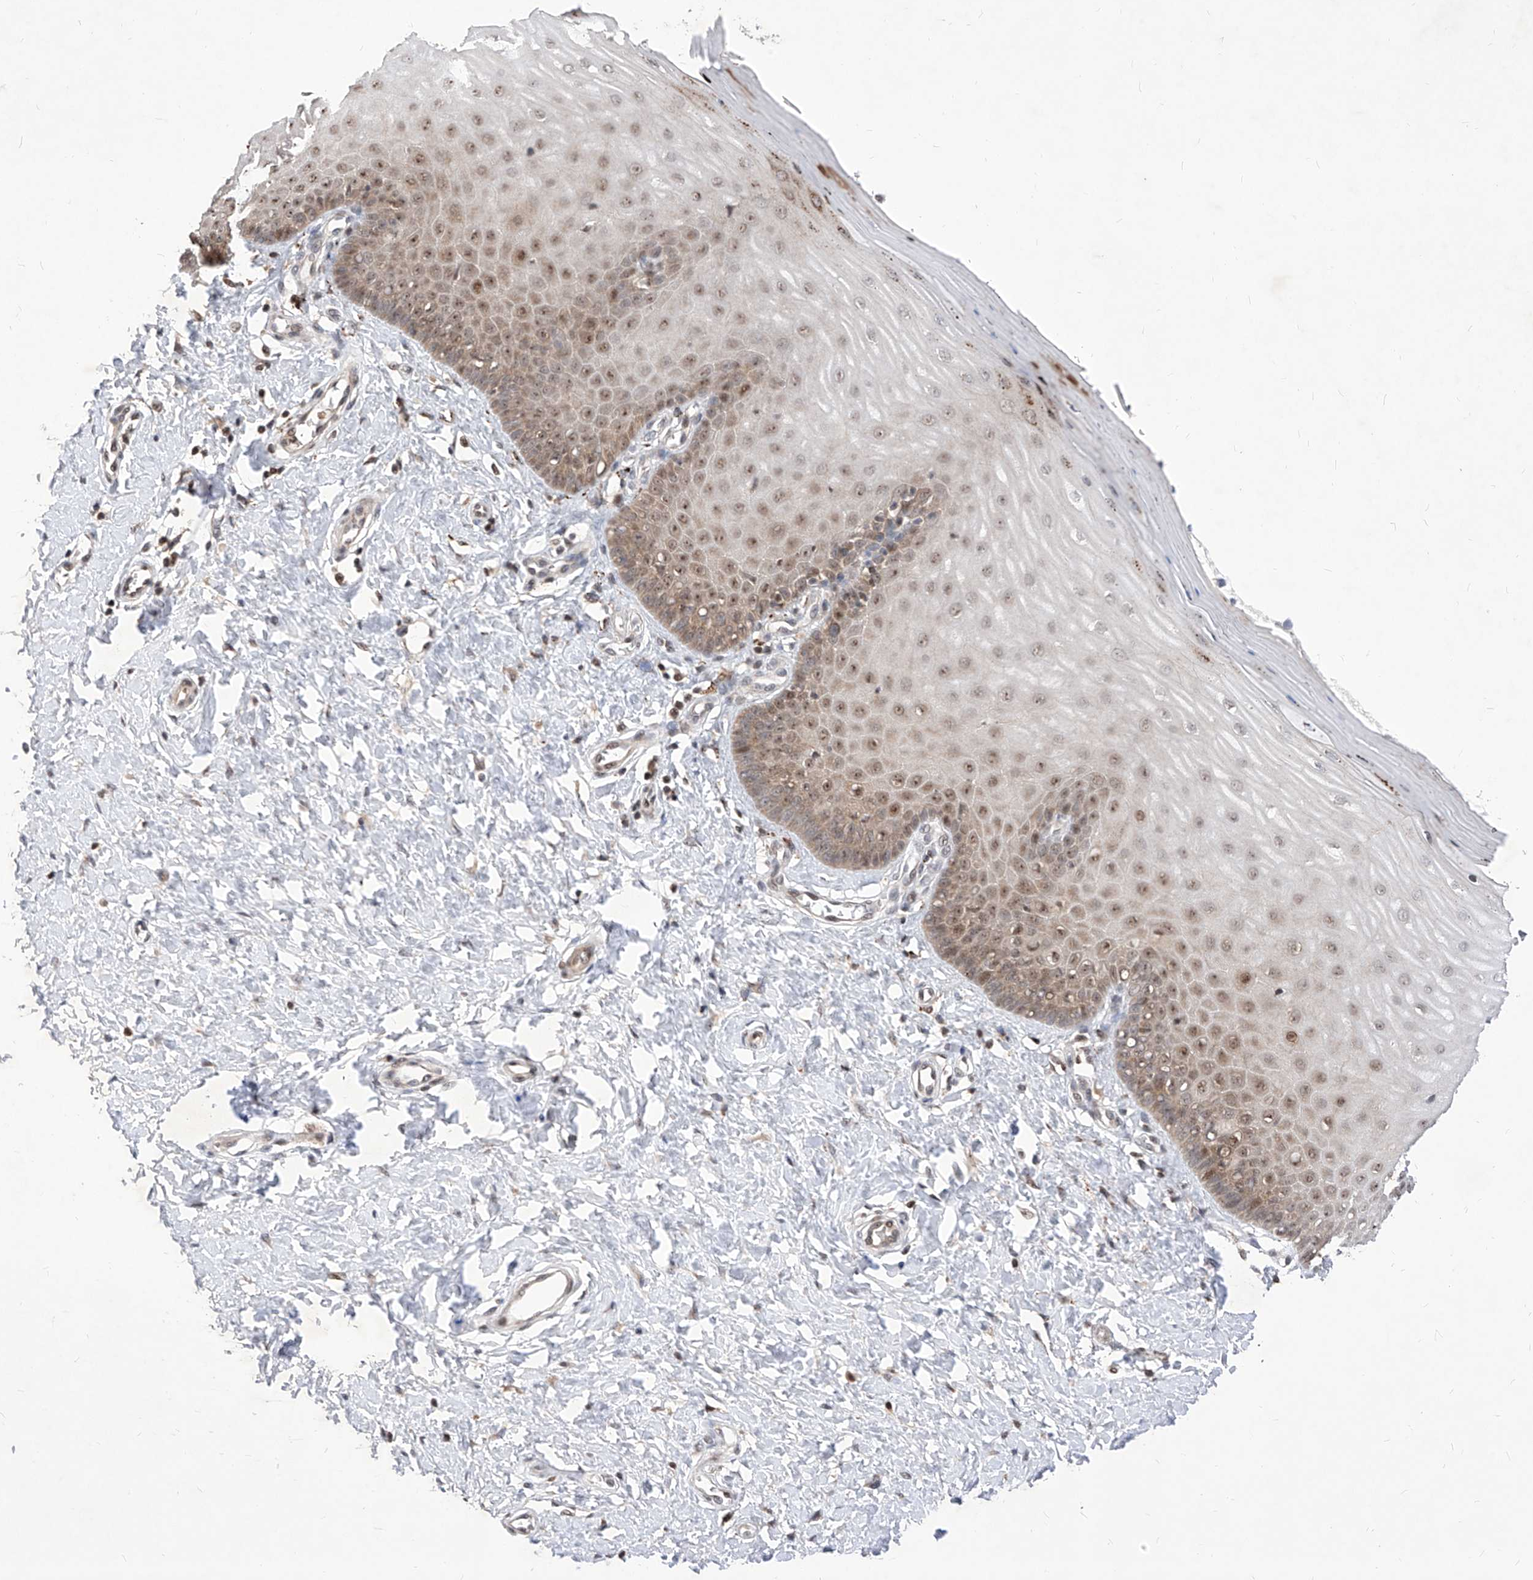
{"staining": {"intensity": "moderate", "quantity": ">75%", "location": "nuclear"}, "tissue": "cervix", "cell_type": "Glandular cells", "image_type": "normal", "snomed": [{"axis": "morphology", "description": "Normal tissue, NOS"}, {"axis": "topography", "description": "Cervix"}], "caption": "High-magnification brightfield microscopy of unremarkable cervix stained with DAB (brown) and counterstained with hematoxylin (blue). glandular cells exhibit moderate nuclear staining is identified in approximately>75% of cells. (Stains: DAB (3,3'-diaminobenzidine) in brown, nuclei in blue, Microscopy: brightfield microscopy at high magnification).", "gene": "LGR4", "patient": {"sex": "female", "age": 55}}